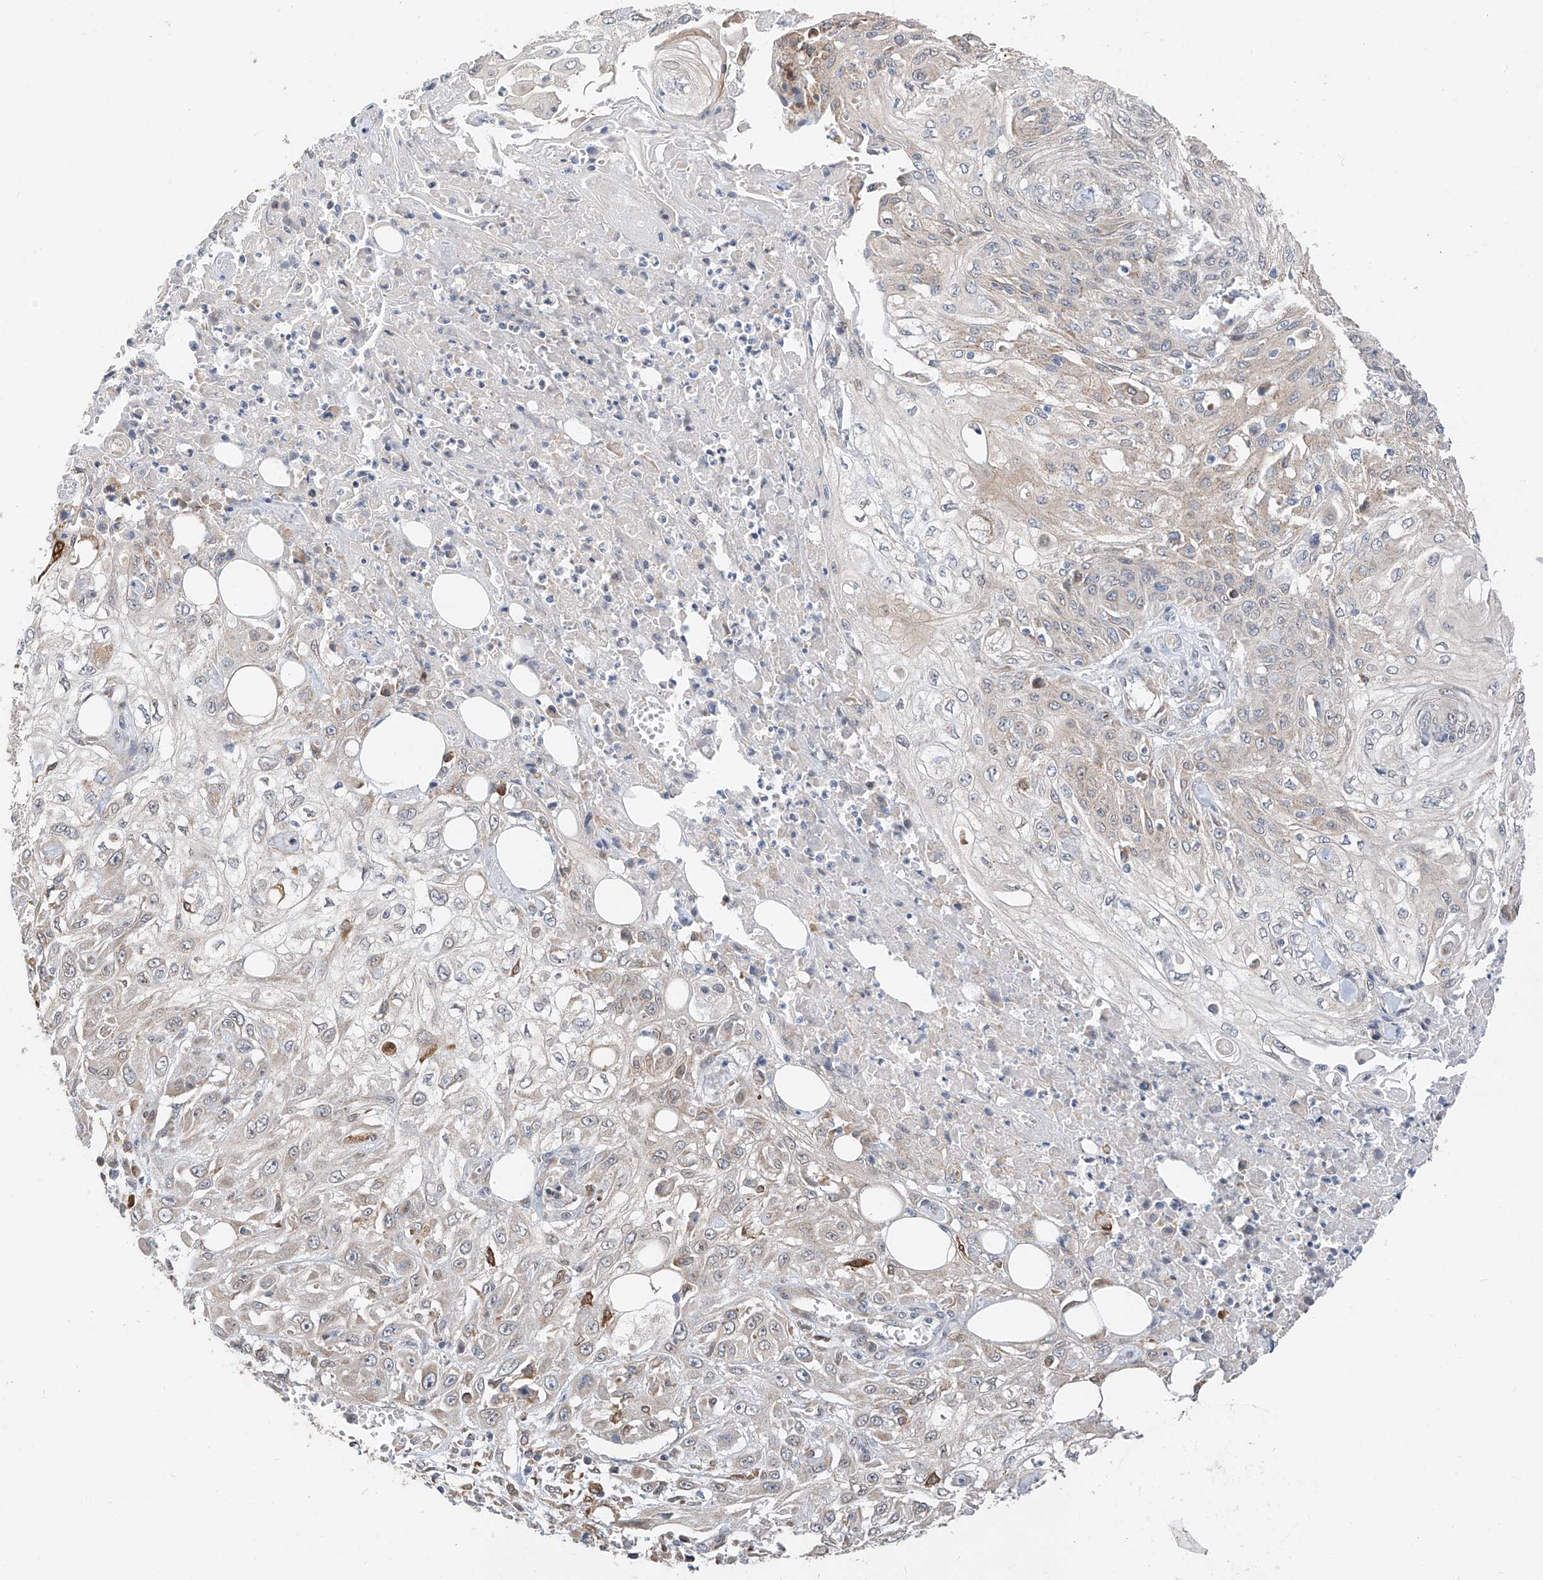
{"staining": {"intensity": "moderate", "quantity": "<25%", "location": "cytoplasmic/membranous"}, "tissue": "skin cancer", "cell_type": "Tumor cells", "image_type": "cancer", "snomed": [{"axis": "morphology", "description": "Squamous cell carcinoma, NOS"}, {"axis": "morphology", "description": "Squamous cell carcinoma, metastatic, NOS"}, {"axis": "topography", "description": "Skin"}, {"axis": "topography", "description": "Lymph node"}], "caption": "Human squamous cell carcinoma (skin) stained for a protein (brown) exhibits moderate cytoplasmic/membranous positive positivity in about <25% of tumor cells.", "gene": "PPA2", "patient": {"sex": "male", "age": 75}}